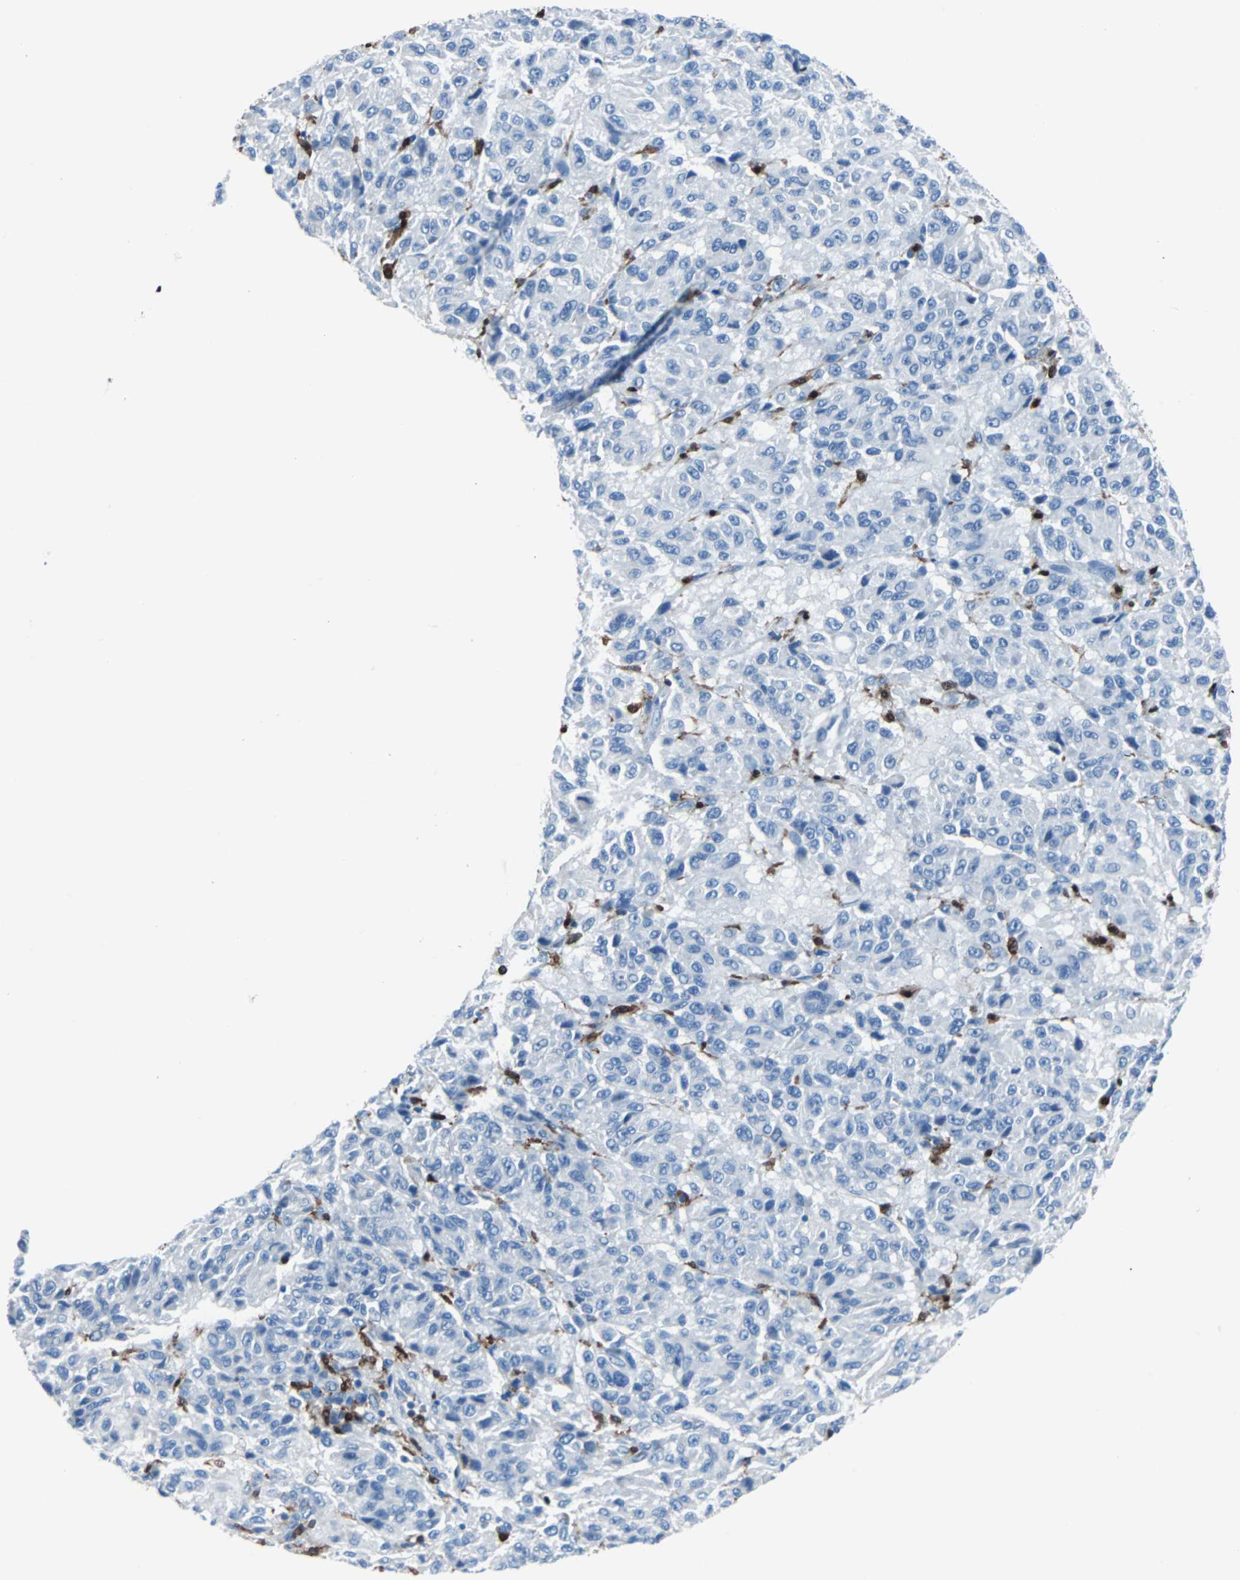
{"staining": {"intensity": "negative", "quantity": "none", "location": "none"}, "tissue": "melanoma", "cell_type": "Tumor cells", "image_type": "cancer", "snomed": [{"axis": "morphology", "description": "Malignant melanoma, Metastatic site"}, {"axis": "topography", "description": "Lung"}], "caption": "A histopathology image of human malignant melanoma (metastatic site) is negative for staining in tumor cells. (DAB (3,3'-diaminobenzidine) immunohistochemistry visualized using brightfield microscopy, high magnification).", "gene": "SYK", "patient": {"sex": "male", "age": 64}}